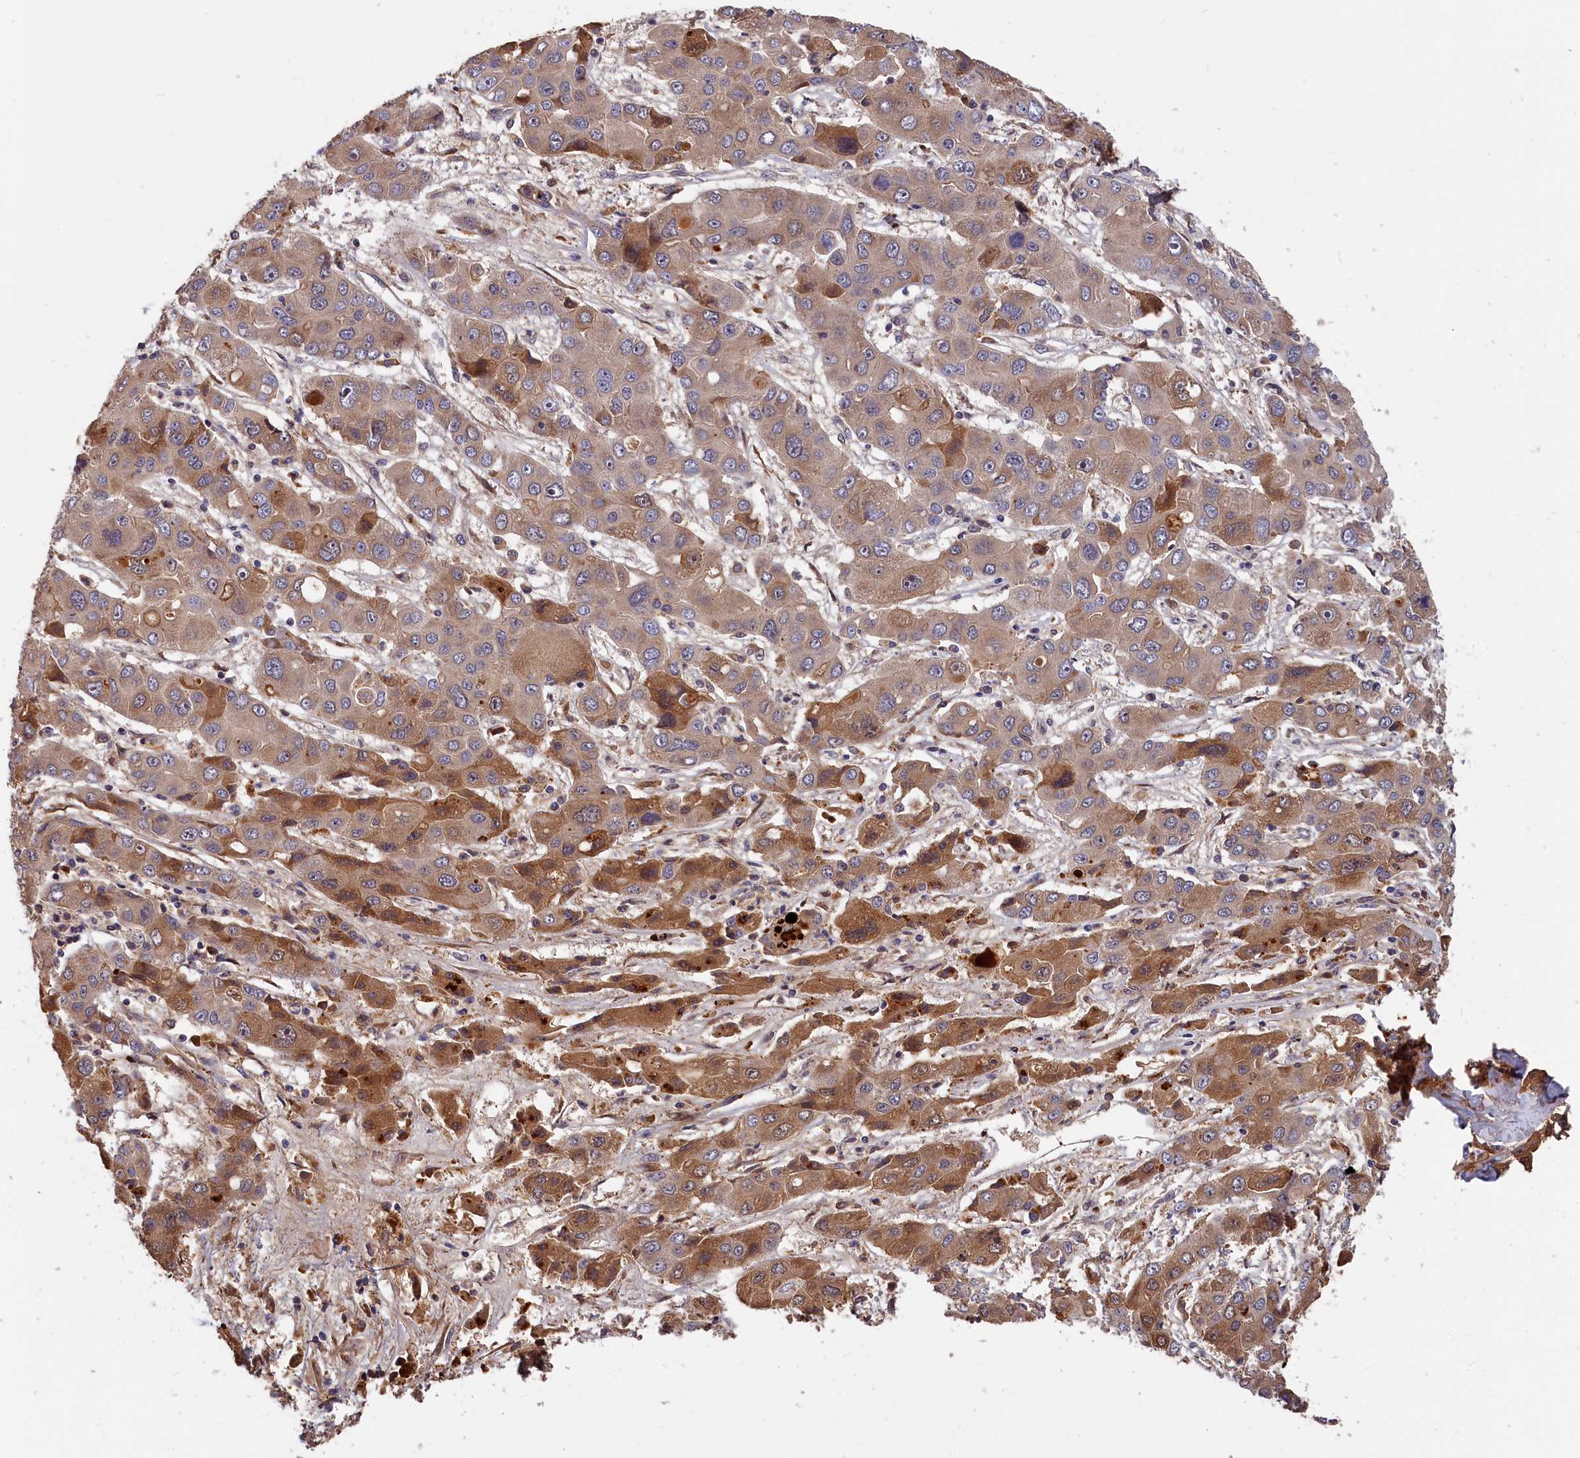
{"staining": {"intensity": "moderate", "quantity": "25%-75%", "location": "cytoplasmic/membranous"}, "tissue": "liver cancer", "cell_type": "Tumor cells", "image_type": "cancer", "snomed": [{"axis": "morphology", "description": "Cholangiocarcinoma"}, {"axis": "topography", "description": "Liver"}], "caption": "A brown stain highlights moderate cytoplasmic/membranous expression of a protein in liver cancer tumor cells. (DAB (3,3'-diaminobenzidine) = brown stain, brightfield microscopy at high magnification).", "gene": "ITIH1", "patient": {"sex": "male", "age": 67}}